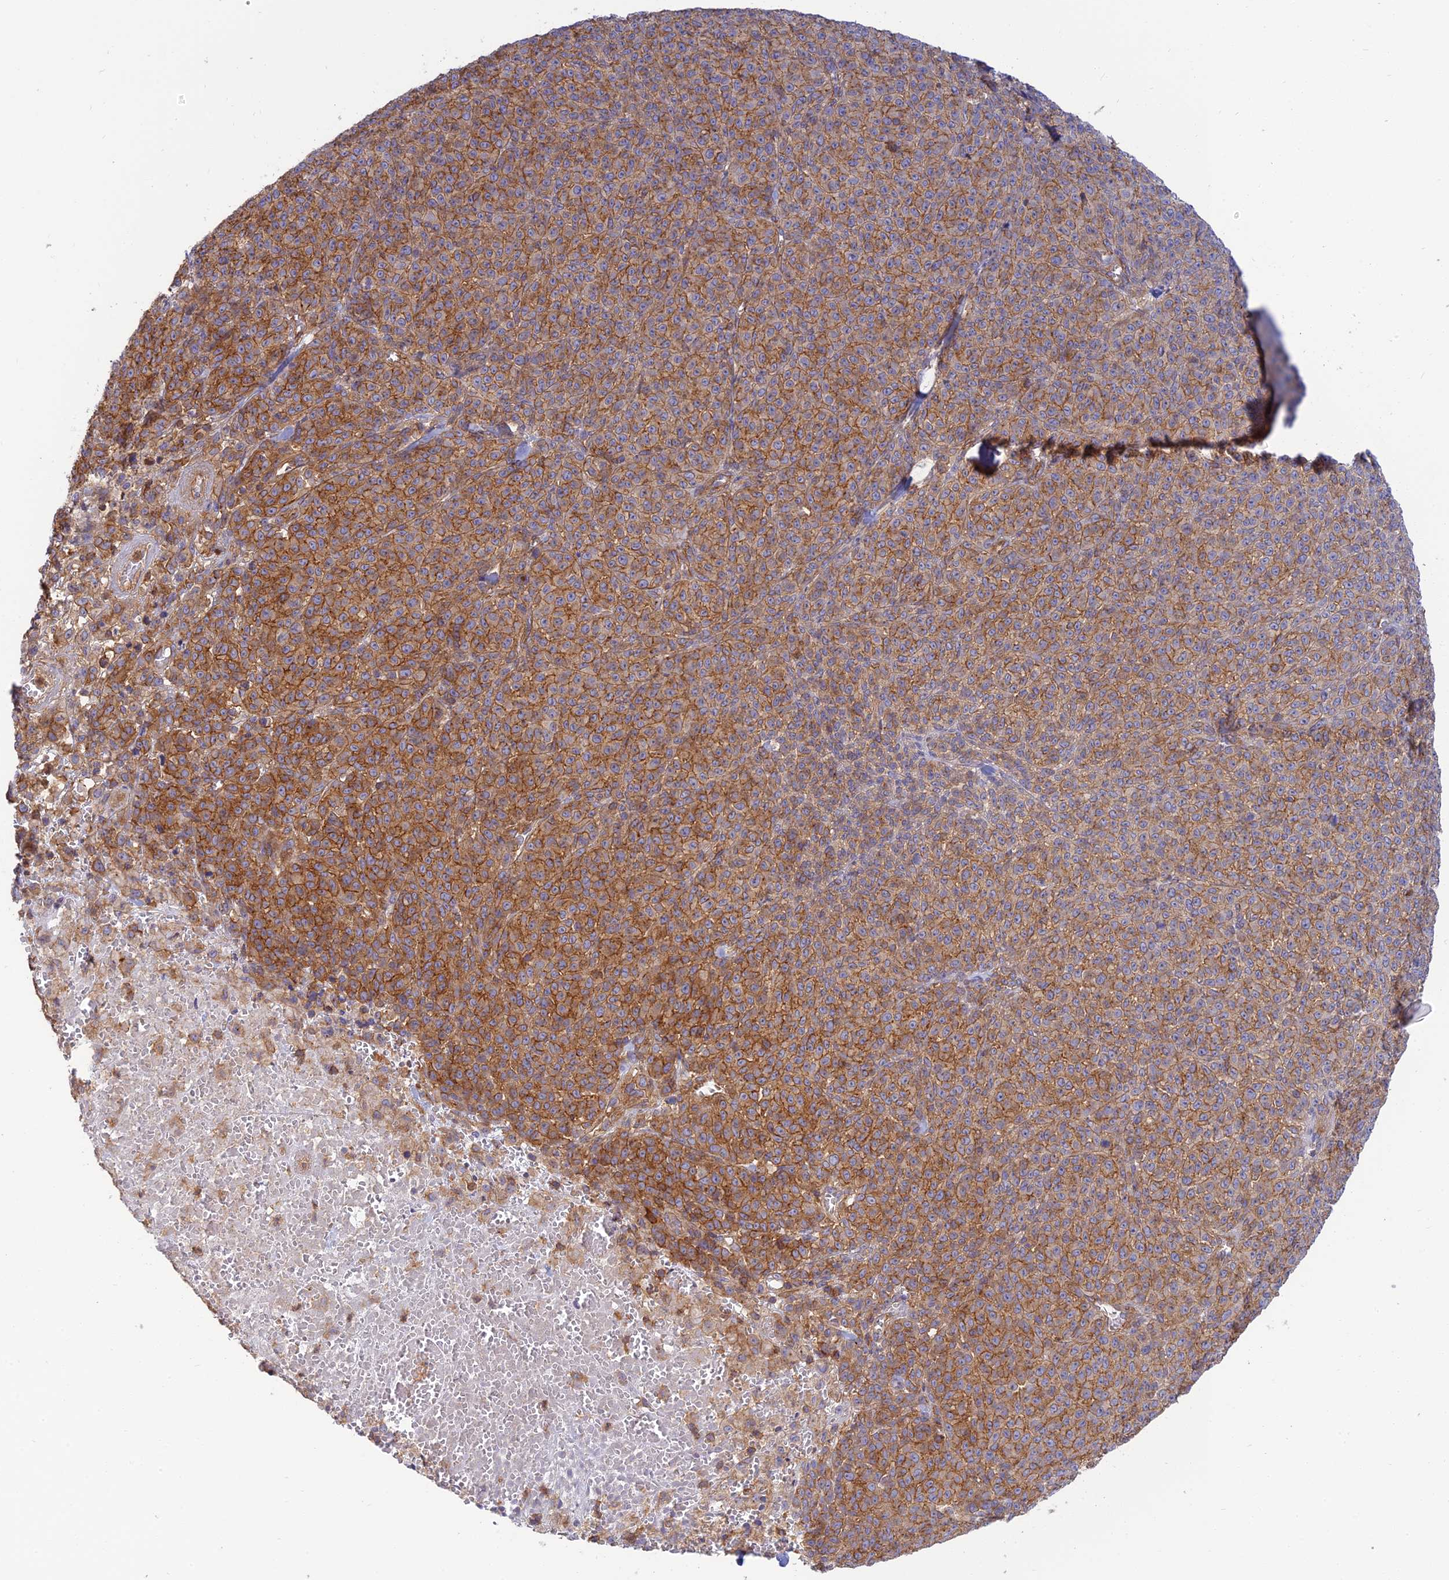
{"staining": {"intensity": "strong", "quantity": ">75%", "location": "cytoplasmic/membranous"}, "tissue": "melanoma", "cell_type": "Tumor cells", "image_type": "cancer", "snomed": [{"axis": "morphology", "description": "Normal tissue, NOS"}, {"axis": "morphology", "description": "Malignant melanoma, NOS"}, {"axis": "topography", "description": "Skin"}], "caption": "This micrograph demonstrates melanoma stained with immunohistochemistry to label a protein in brown. The cytoplasmic/membranous of tumor cells show strong positivity for the protein. Nuclei are counter-stained blue.", "gene": "PPP1R12C", "patient": {"sex": "female", "age": 34}}